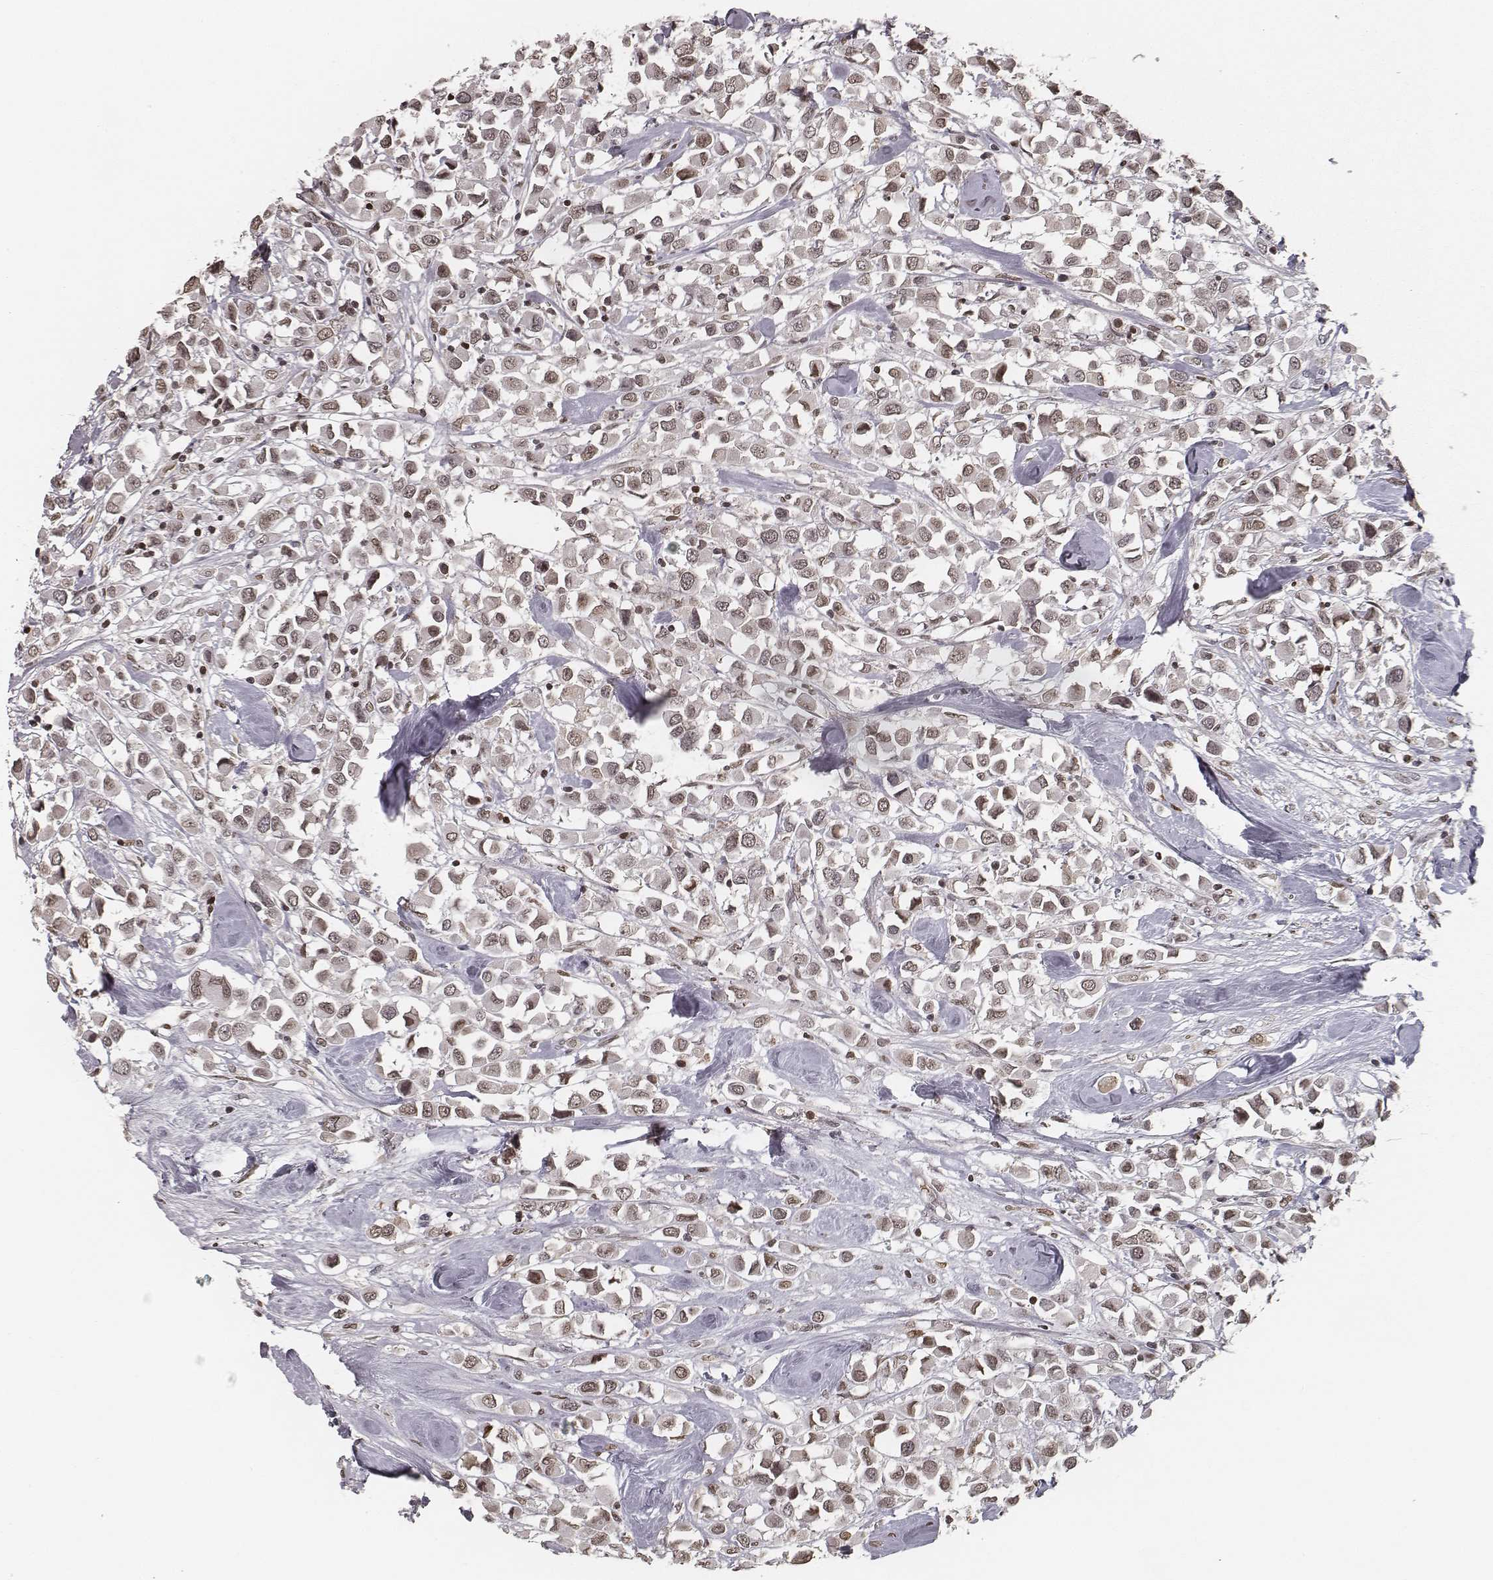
{"staining": {"intensity": "weak", "quantity": ">75%", "location": "nuclear"}, "tissue": "breast cancer", "cell_type": "Tumor cells", "image_type": "cancer", "snomed": [{"axis": "morphology", "description": "Duct carcinoma"}, {"axis": "topography", "description": "Breast"}], "caption": "Protein expression by immunohistochemistry exhibits weak nuclear staining in about >75% of tumor cells in breast infiltrating ductal carcinoma.", "gene": "HMGA2", "patient": {"sex": "female", "age": 61}}